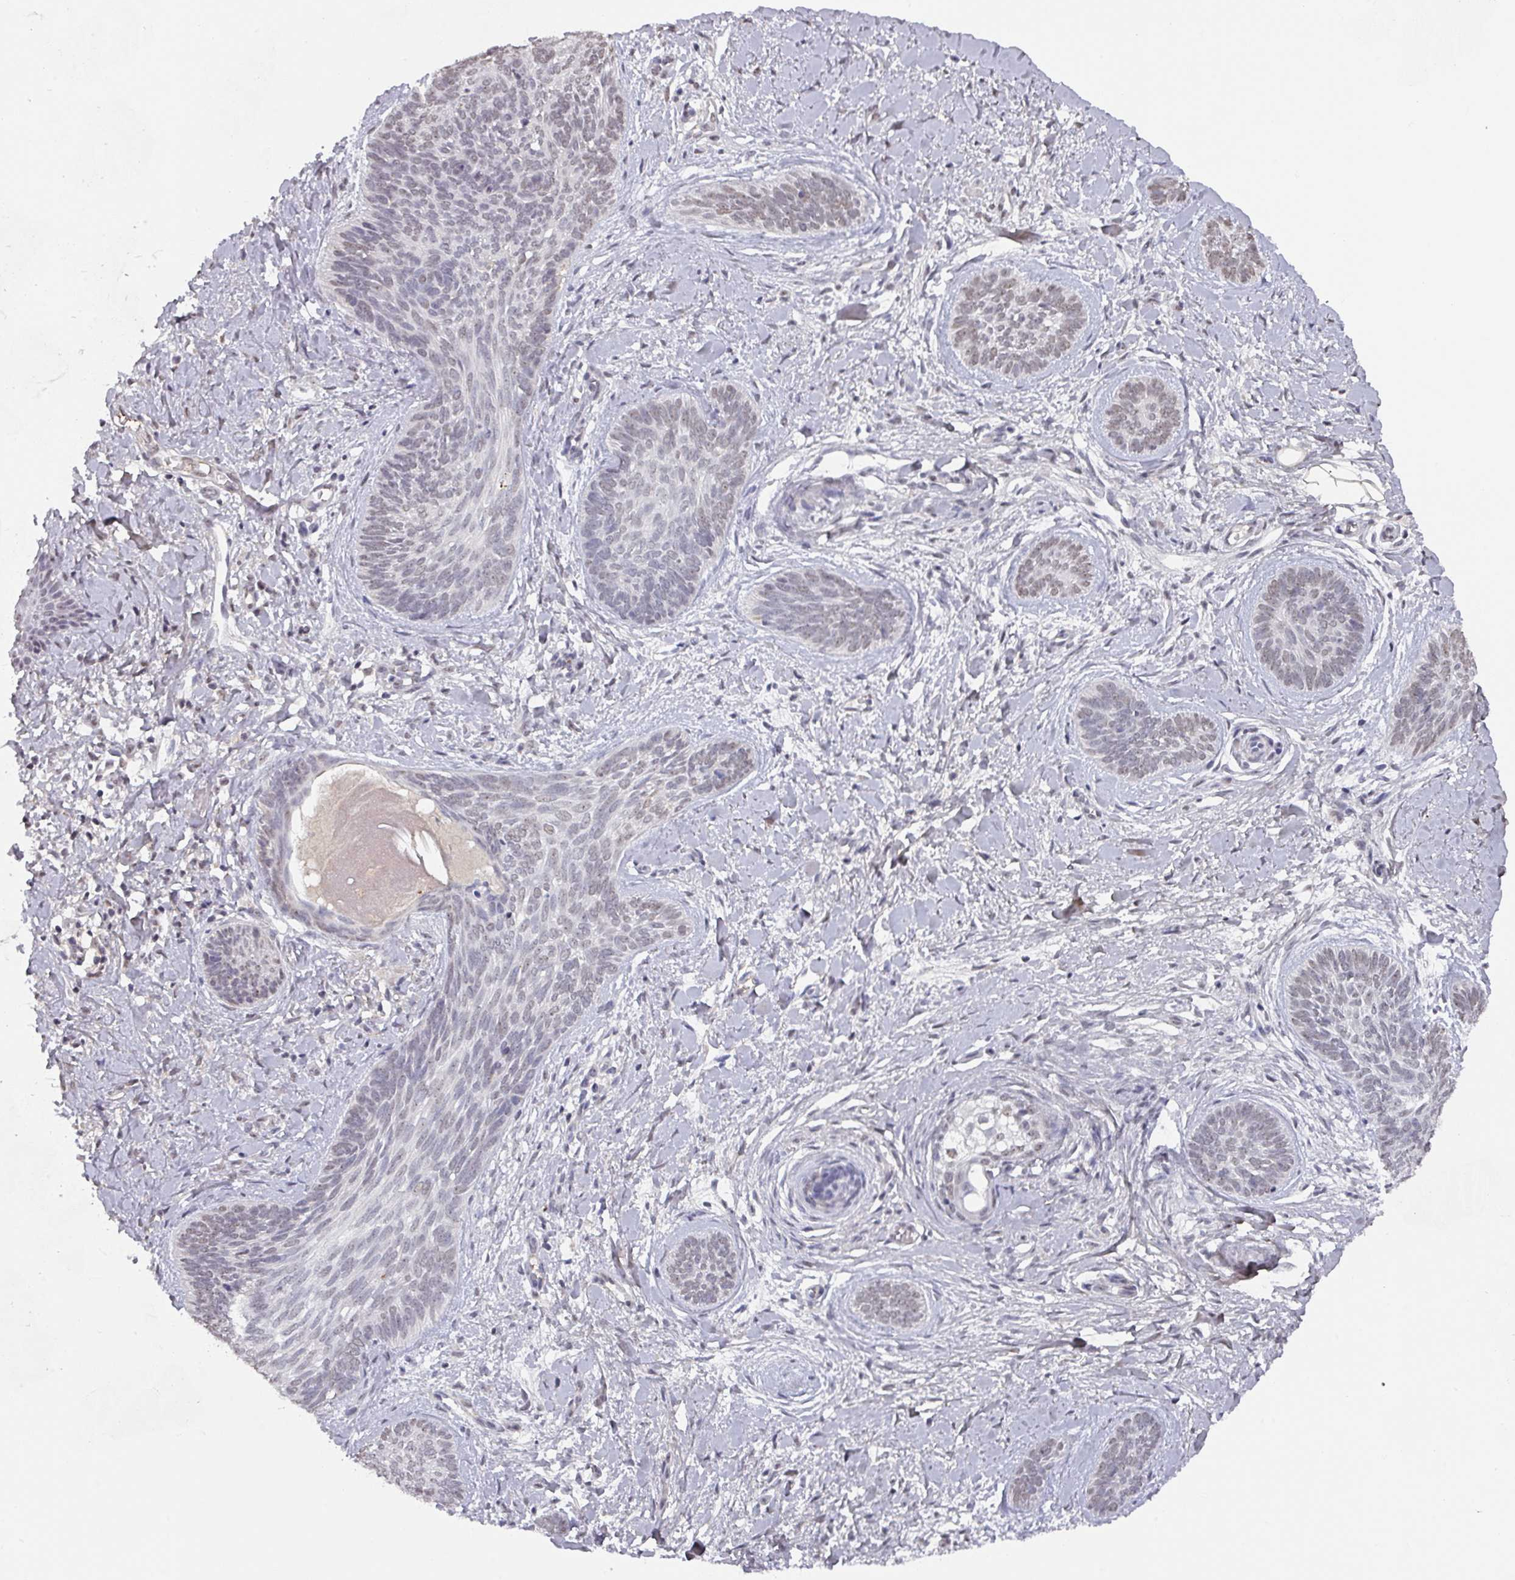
{"staining": {"intensity": "weak", "quantity": "<25%", "location": "nuclear"}, "tissue": "skin cancer", "cell_type": "Tumor cells", "image_type": "cancer", "snomed": [{"axis": "morphology", "description": "Basal cell carcinoma"}, {"axis": "topography", "description": "Skin"}], "caption": "This photomicrograph is of skin cancer stained with immunohistochemistry (IHC) to label a protein in brown with the nuclei are counter-stained blue. There is no expression in tumor cells.", "gene": "ZNF654", "patient": {"sex": "female", "age": 81}}